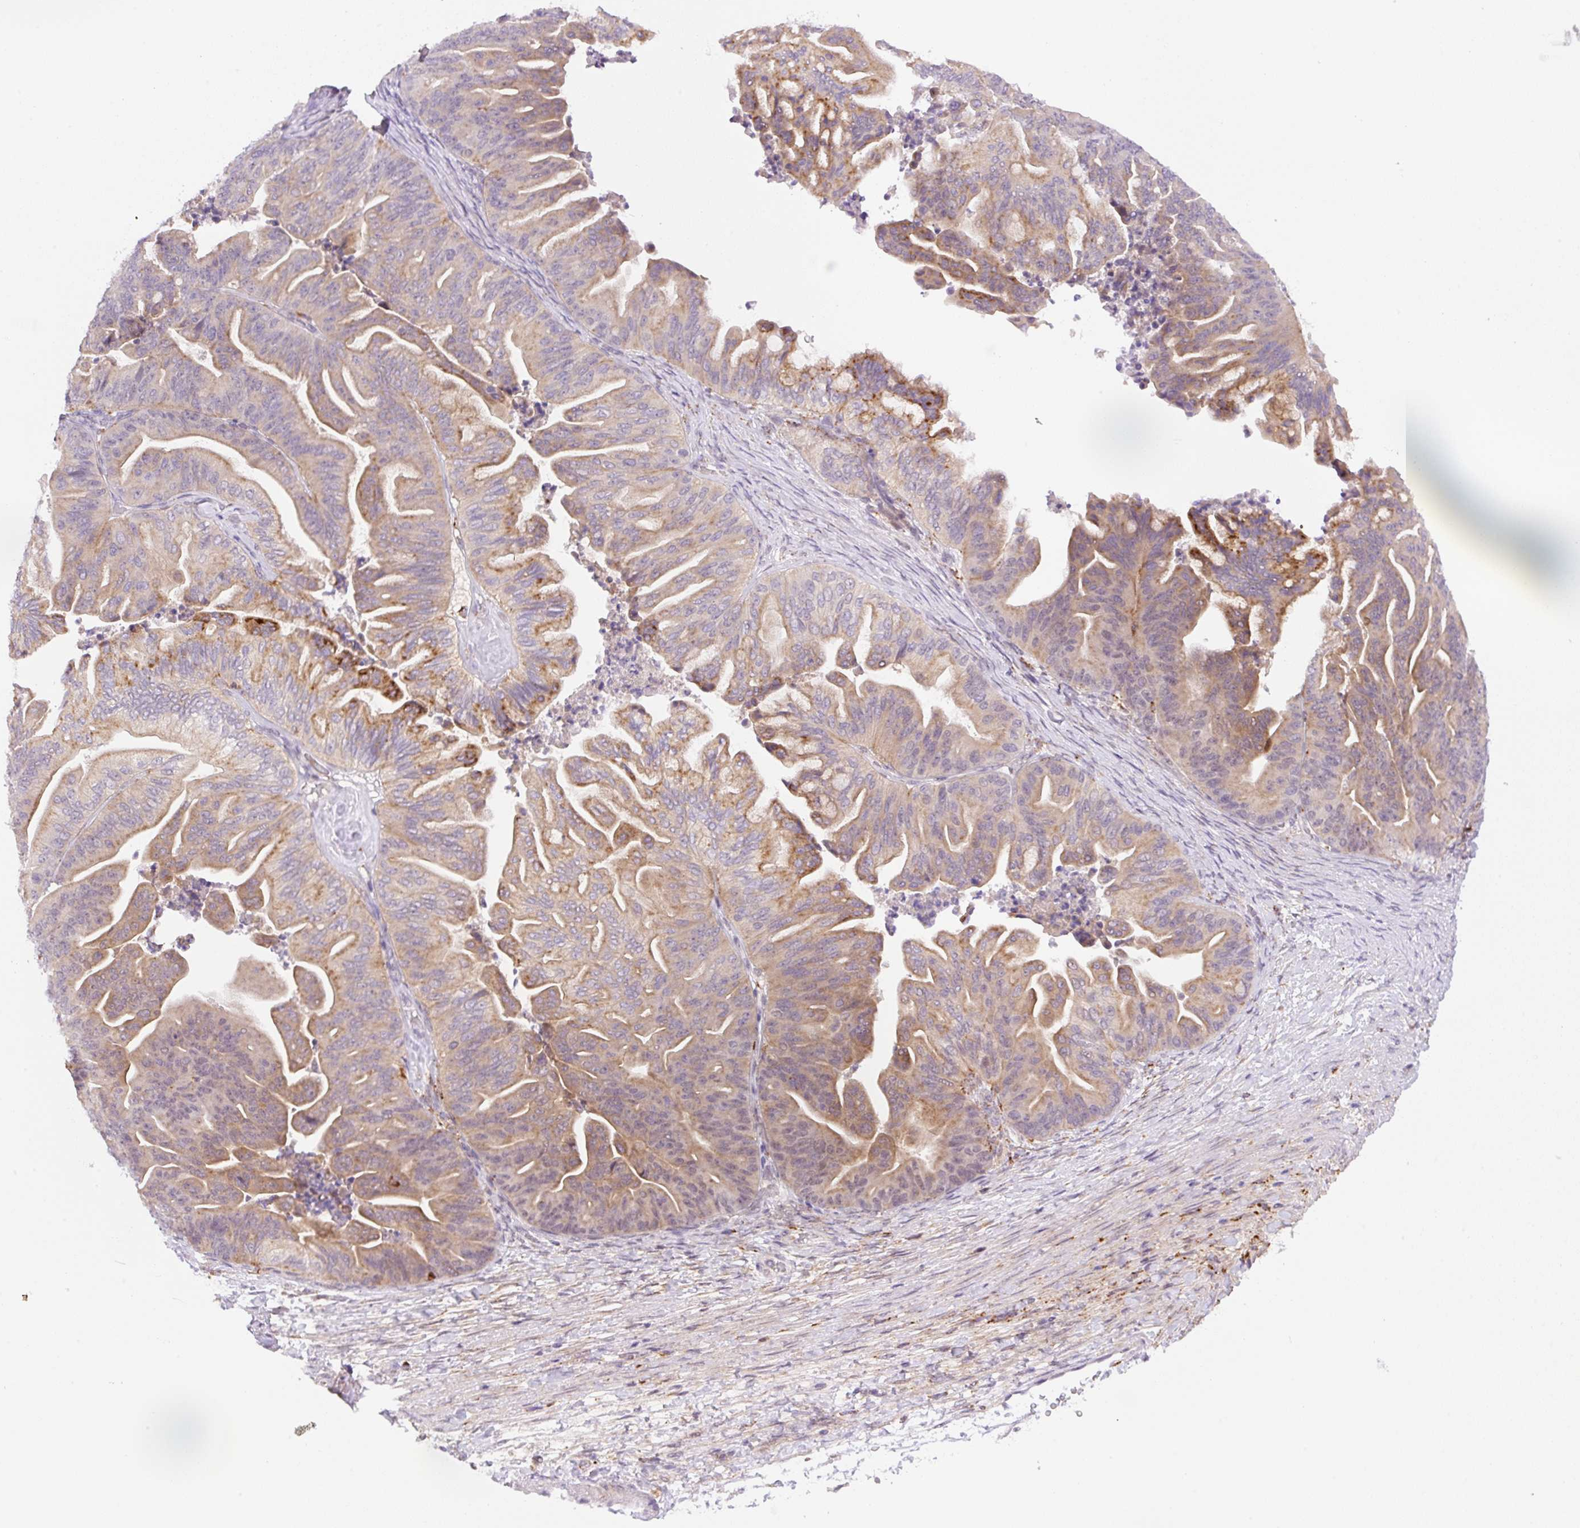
{"staining": {"intensity": "moderate", "quantity": ">75%", "location": "cytoplasmic/membranous"}, "tissue": "ovarian cancer", "cell_type": "Tumor cells", "image_type": "cancer", "snomed": [{"axis": "morphology", "description": "Cystadenocarcinoma, mucinous, NOS"}, {"axis": "topography", "description": "Ovary"}], "caption": "IHC histopathology image of neoplastic tissue: human ovarian cancer (mucinous cystadenocarcinoma) stained using immunohistochemistry (IHC) exhibits medium levels of moderate protein expression localized specifically in the cytoplasmic/membranous of tumor cells, appearing as a cytoplasmic/membranous brown color.", "gene": "CEBPZOS", "patient": {"sex": "female", "age": 67}}